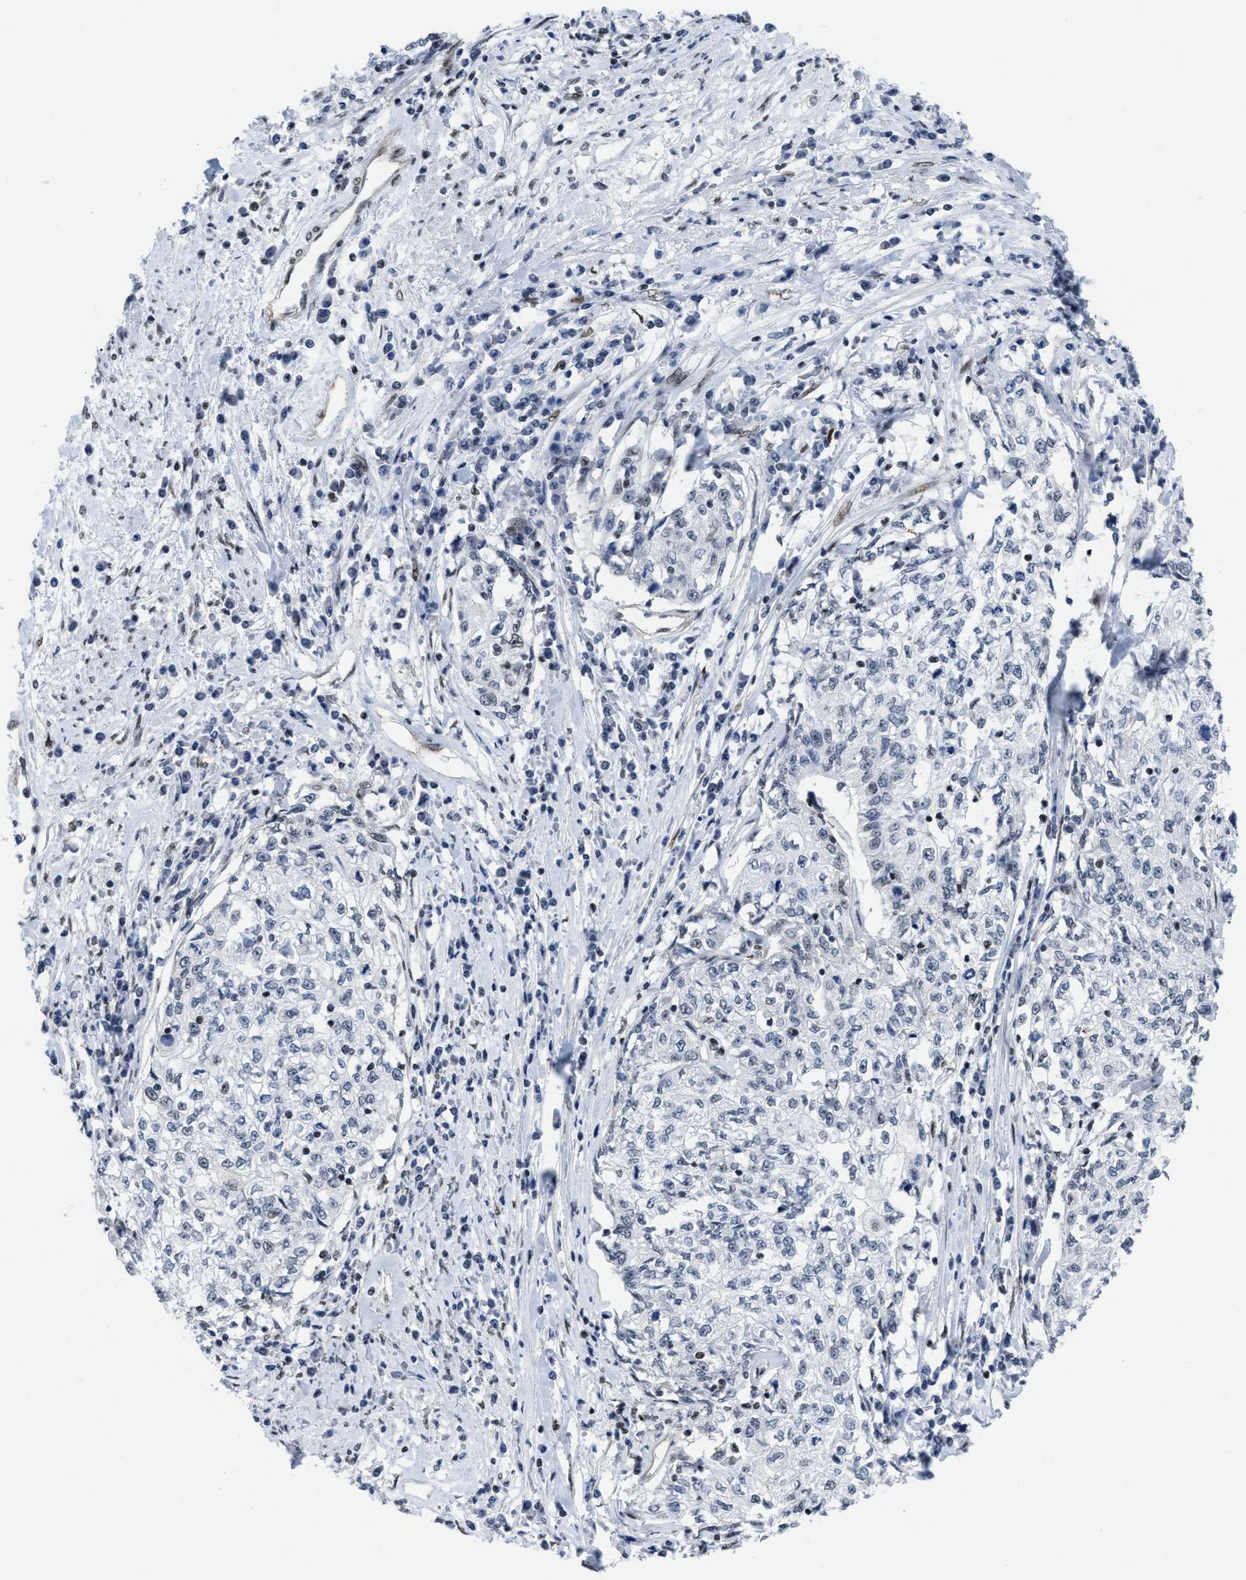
{"staining": {"intensity": "negative", "quantity": "none", "location": "none"}, "tissue": "cervical cancer", "cell_type": "Tumor cells", "image_type": "cancer", "snomed": [{"axis": "morphology", "description": "Squamous cell carcinoma, NOS"}, {"axis": "topography", "description": "Cervix"}], "caption": "This is an IHC histopathology image of cervical cancer (squamous cell carcinoma). There is no staining in tumor cells.", "gene": "MIER1", "patient": {"sex": "female", "age": 57}}